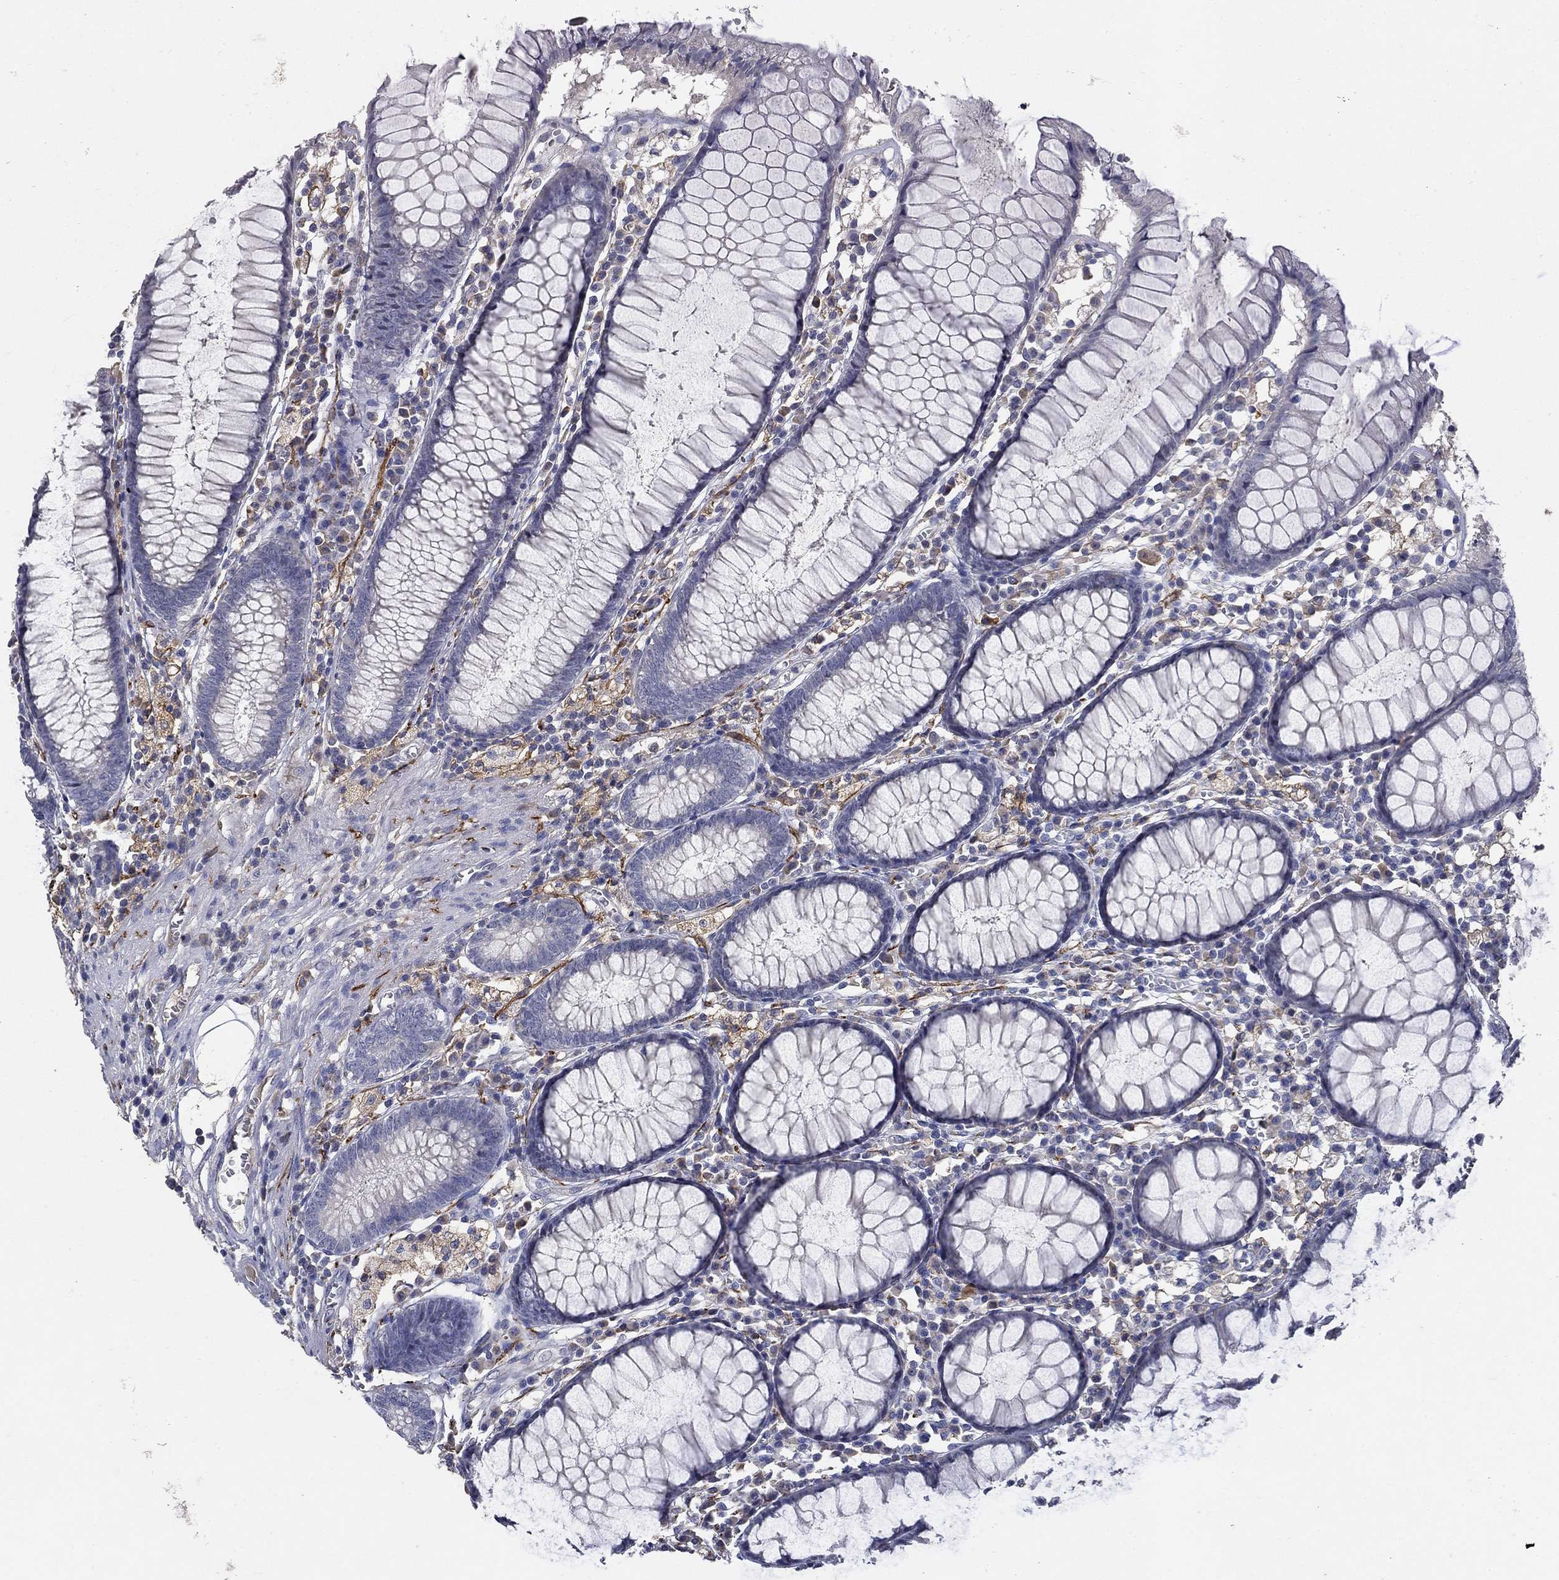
{"staining": {"intensity": "negative", "quantity": "none", "location": "none"}, "tissue": "colon", "cell_type": "Endothelial cells", "image_type": "normal", "snomed": [{"axis": "morphology", "description": "Normal tissue, NOS"}, {"axis": "topography", "description": "Colon"}], "caption": "A histopathology image of colon stained for a protein demonstrates no brown staining in endothelial cells. The staining was performed using DAB (3,3'-diaminobenzidine) to visualize the protein expression in brown, while the nuclei were stained in blue with hematoxylin (Magnification: 20x).", "gene": "CD274", "patient": {"sex": "male", "age": 65}}